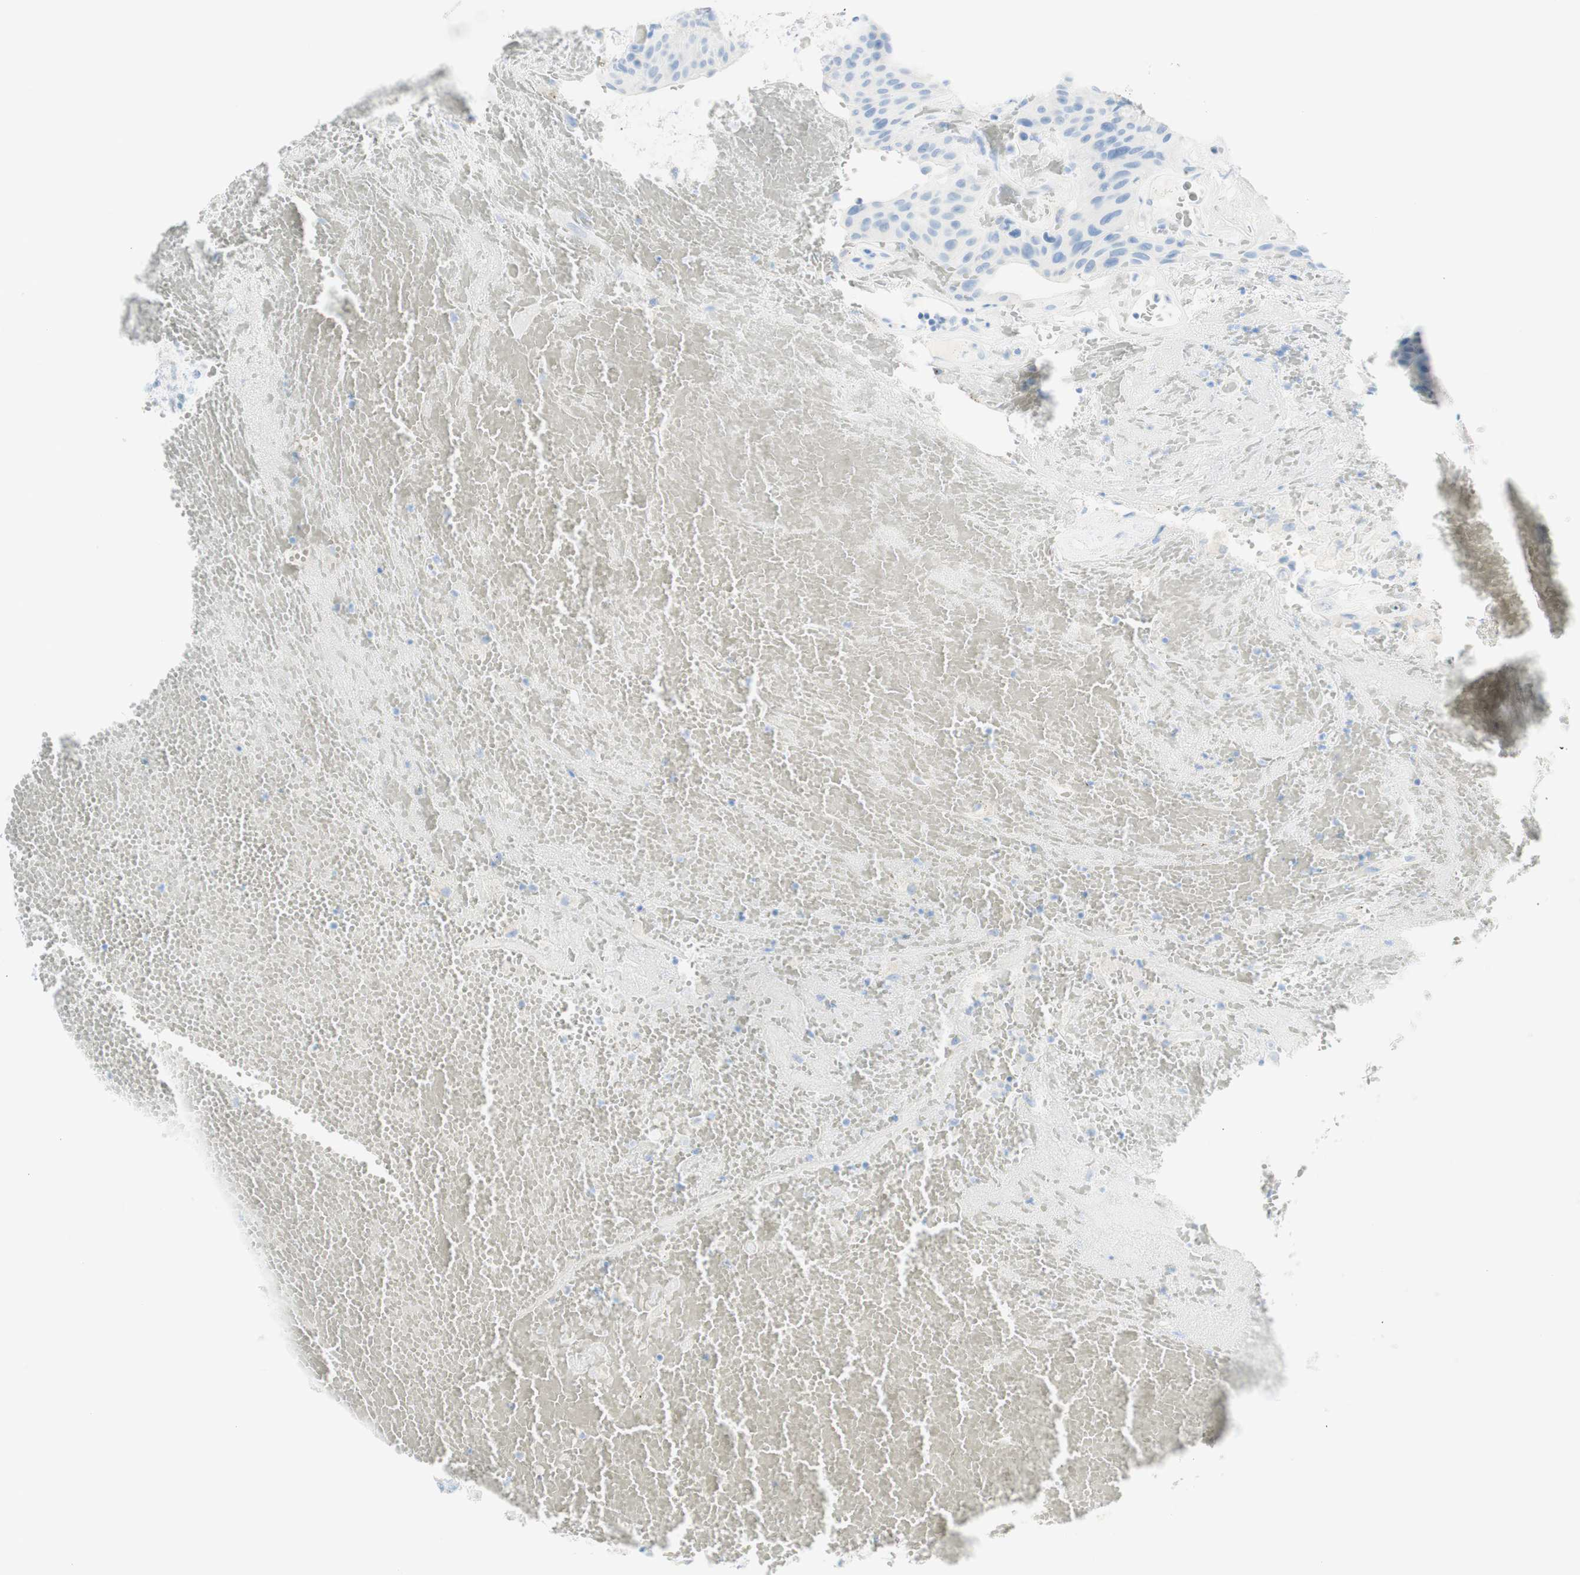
{"staining": {"intensity": "negative", "quantity": "none", "location": "none"}, "tissue": "urothelial cancer", "cell_type": "Tumor cells", "image_type": "cancer", "snomed": [{"axis": "morphology", "description": "Urothelial carcinoma, High grade"}, {"axis": "topography", "description": "Urinary bladder"}], "caption": "IHC micrograph of urothelial cancer stained for a protein (brown), which shows no staining in tumor cells. The staining was performed using DAB to visualize the protein expression in brown, while the nuclei were stained in blue with hematoxylin (Magnification: 20x).", "gene": "TPO", "patient": {"sex": "male", "age": 66}}